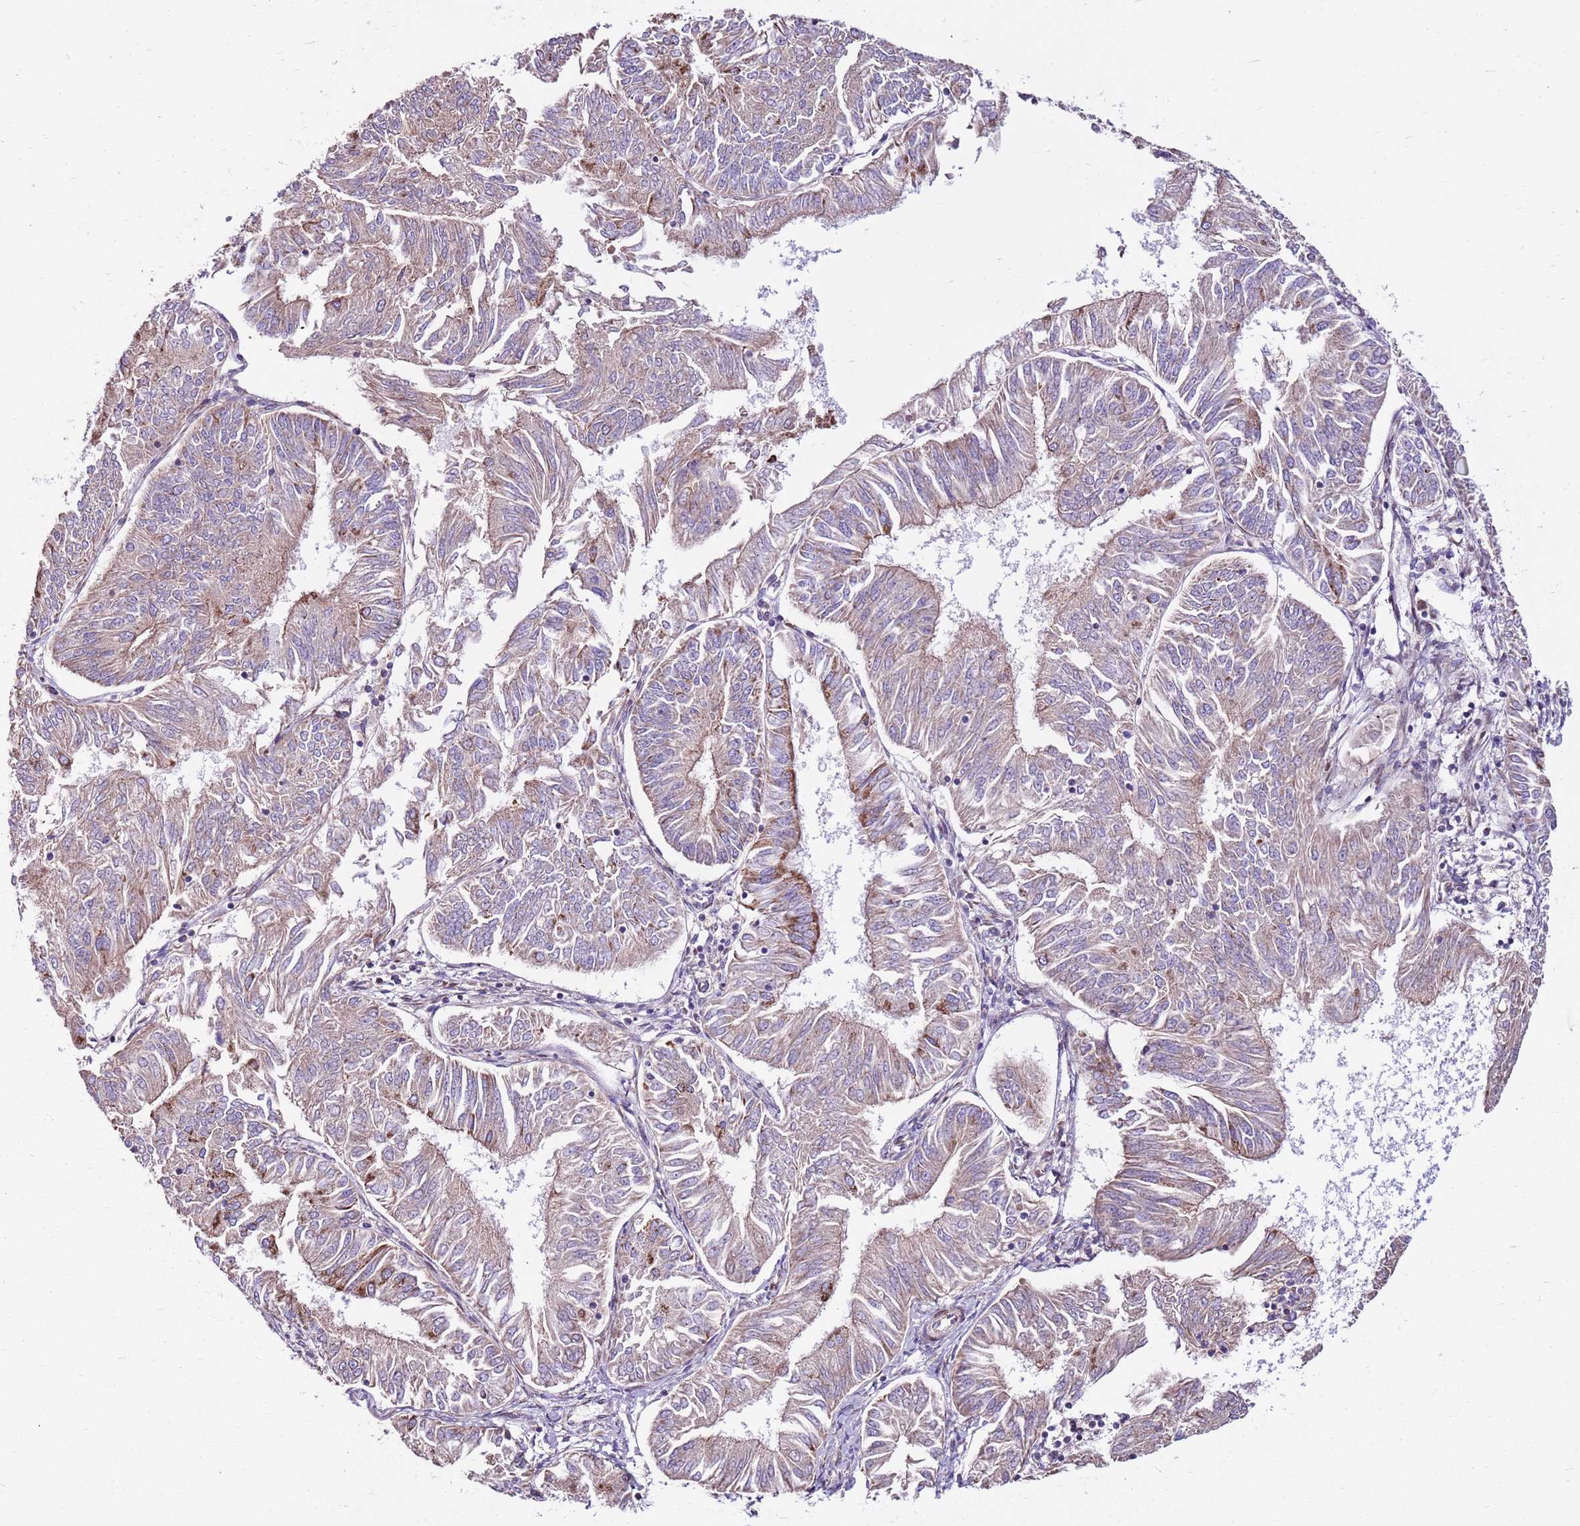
{"staining": {"intensity": "moderate", "quantity": "25%-75%", "location": "cytoplasmic/membranous"}, "tissue": "endometrial cancer", "cell_type": "Tumor cells", "image_type": "cancer", "snomed": [{"axis": "morphology", "description": "Adenocarcinoma, NOS"}, {"axis": "topography", "description": "Endometrium"}], "caption": "This histopathology image reveals immunohistochemistry (IHC) staining of adenocarcinoma (endometrial), with medium moderate cytoplasmic/membranous positivity in about 25%-75% of tumor cells.", "gene": "HECTD4", "patient": {"sex": "female", "age": 58}}